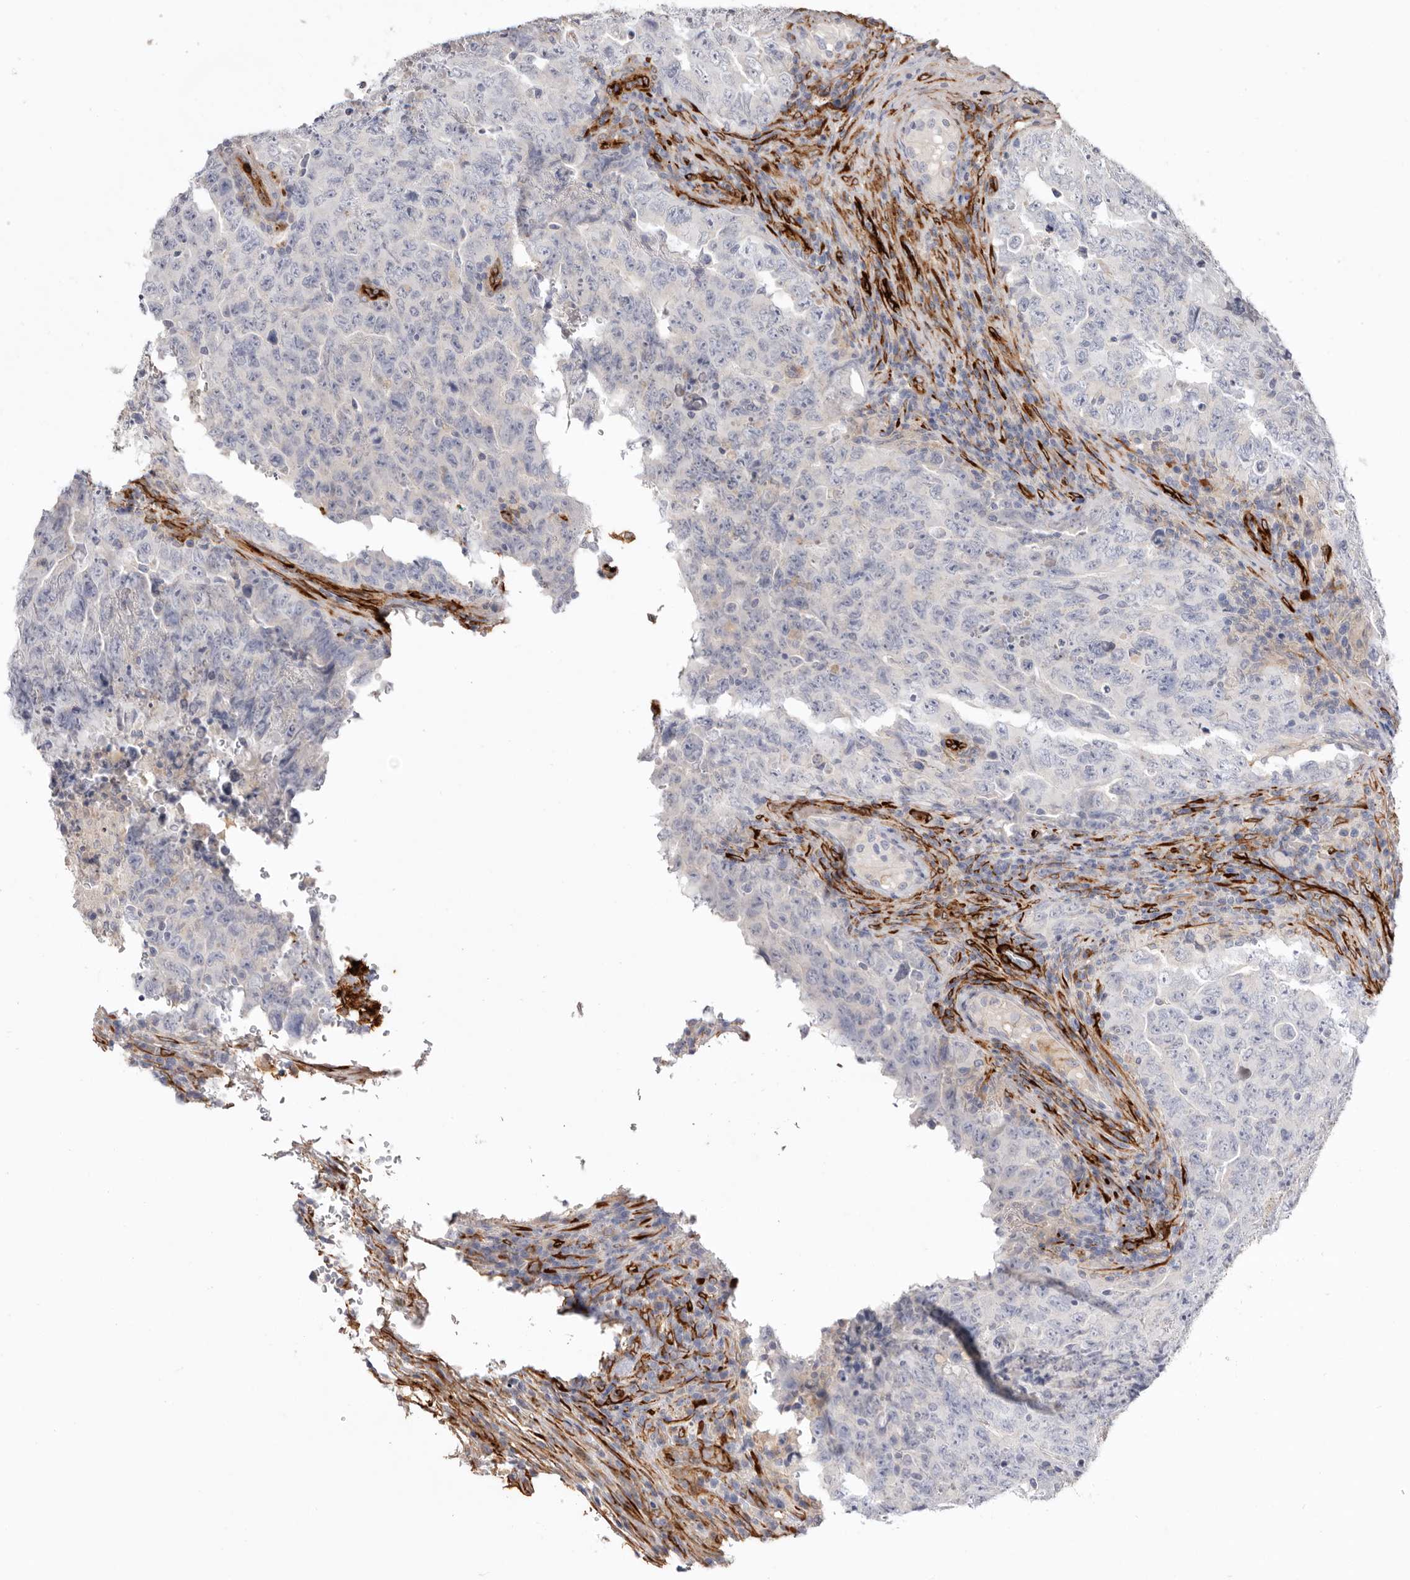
{"staining": {"intensity": "negative", "quantity": "none", "location": "none"}, "tissue": "testis cancer", "cell_type": "Tumor cells", "image_type": "cancer", "snomed": [{"axis": "morphology", "description": "Carcinoma, Embryonal, NOS"}, {"axis": "topography", "description": "Testis"}], "caption": "A high-resolution photomicrograph shows immunohistochemistry staining of testis cancer, which demonstrates no significant expression in tumor cells.", "gene": "LRRC66", "patient": {"sex": "male", "age": 26}}